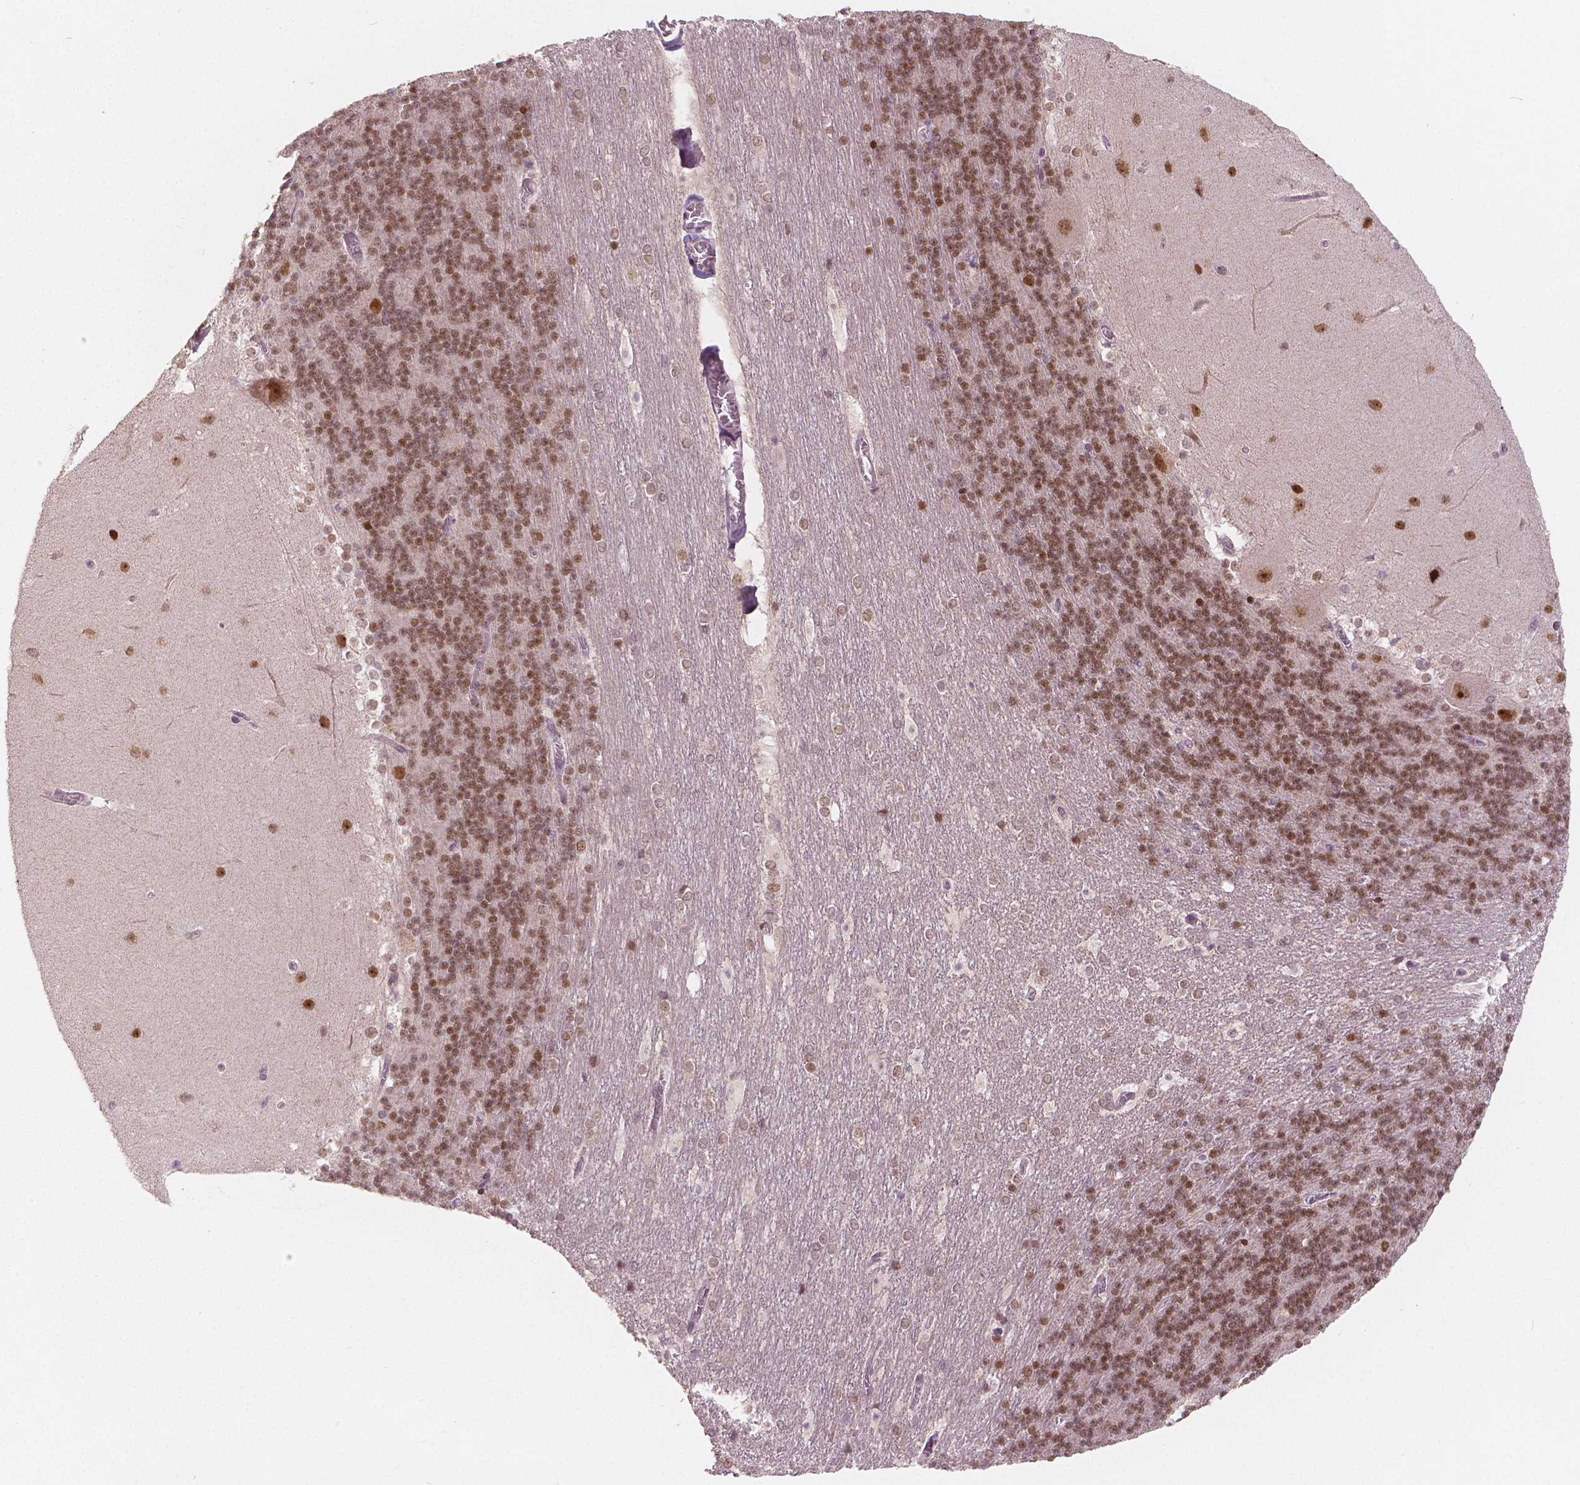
{"staining": {"intensity": "moderate", "quantity": "25%-75%", "location": "nuclear"}, "tissue": "cerebellum", "cell_type": "Cells in granular layer", "image_type": "normal", "snomed": [{"axis": "morphology", "description": "Normal tissue, NOS"}, {"axis": "topography", "description": "Cerebellum"}], "caption": "The photomicrograph reveals a brown stain indicating the presence of a protein in the nuclear of cells in granular layer in cerebellum. (DAB IHC, brown staining for protein, blue staining for nuclei).", "gene": "NSD2", "patient": {"sex": "female", "age": 19}}